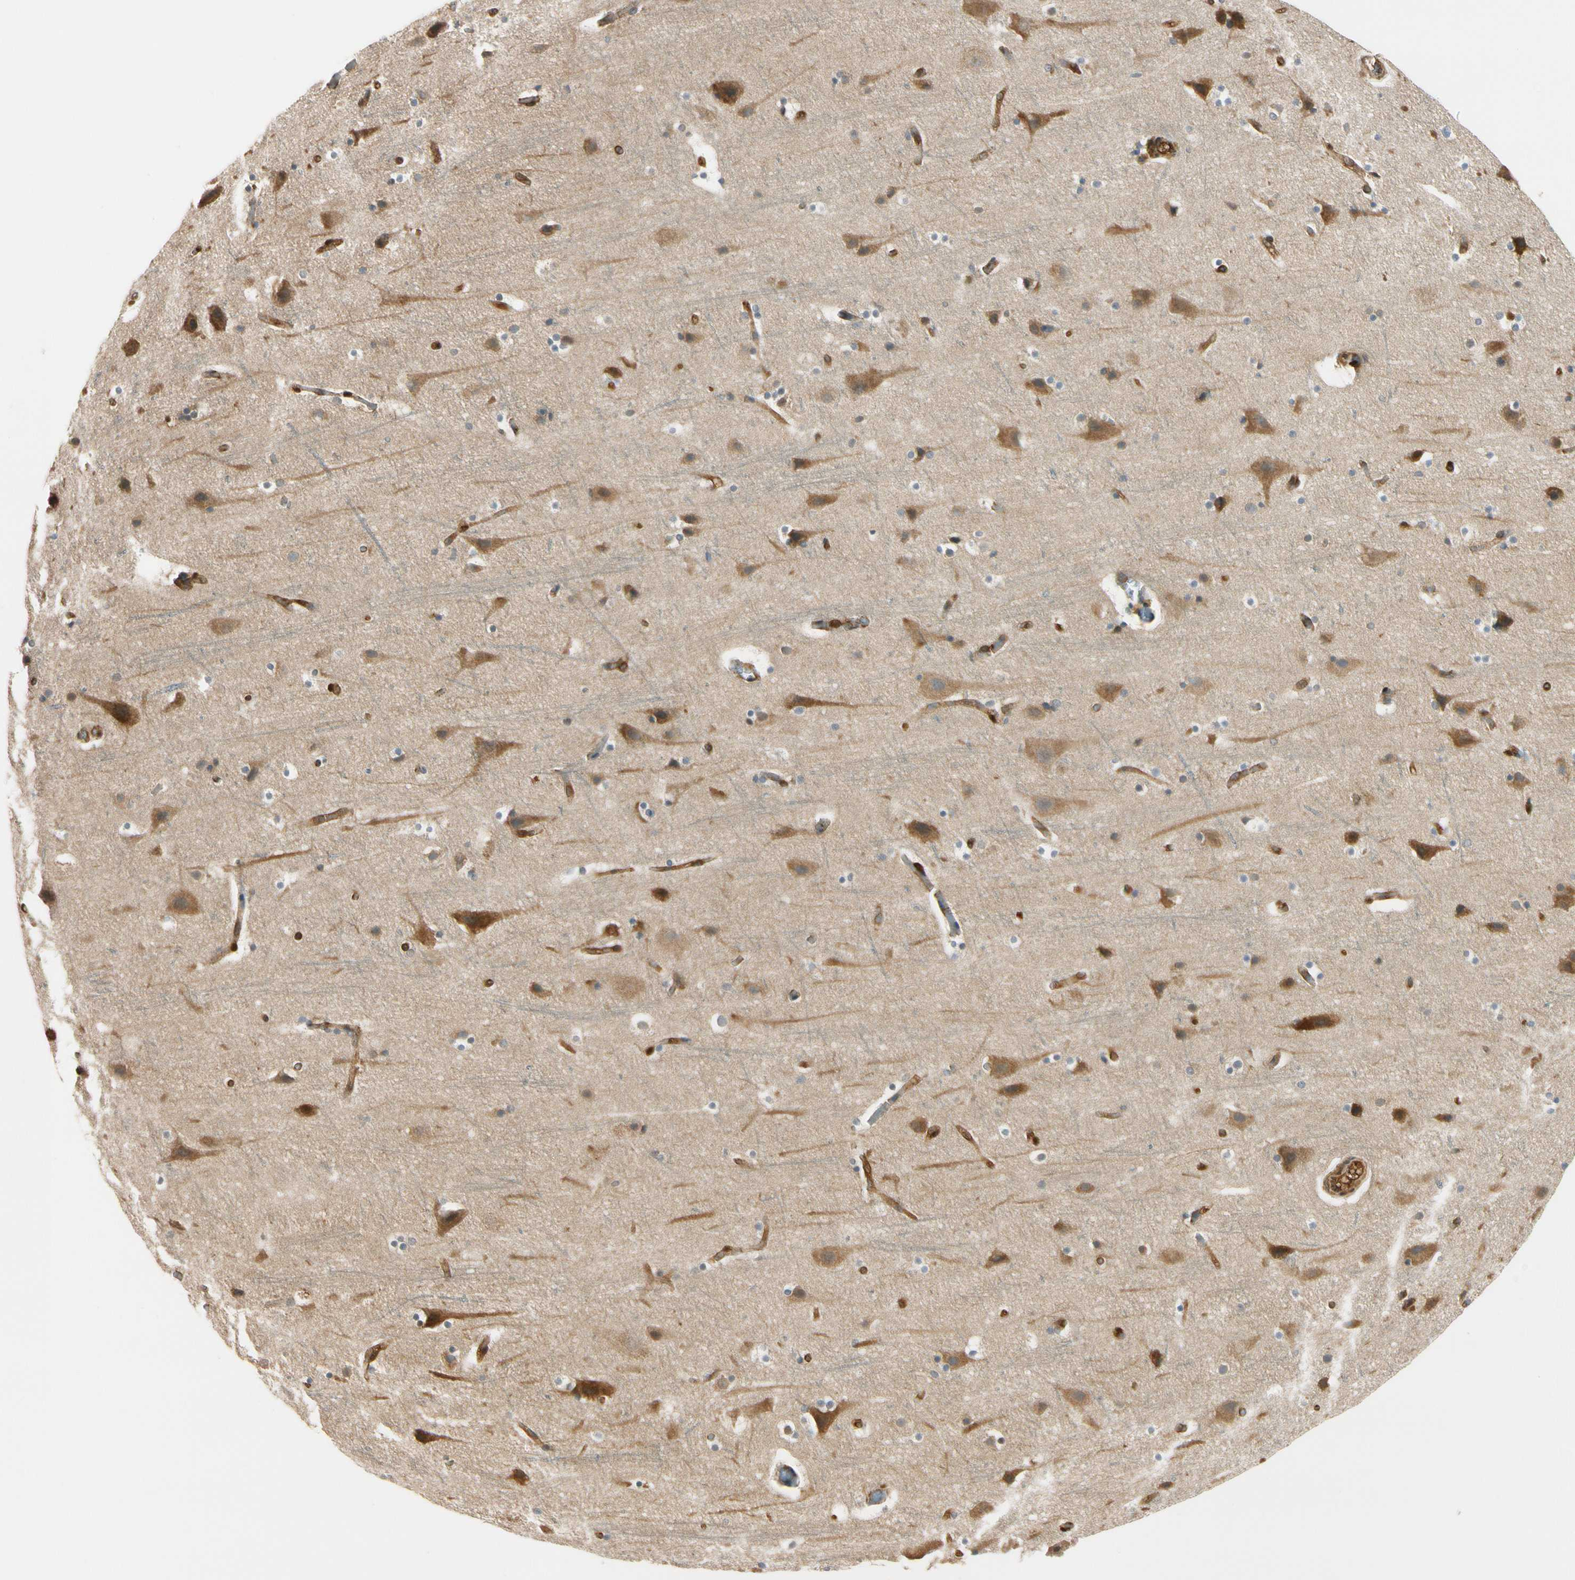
{"staining": {"intensity": "moderate", "quantity": ">75%", "location": "cytoplasmic/membranous"}, "tissue": "cerebral cortex", "cell_type": "Endothelial cells", "image_type": "normal", "snomed": [{"axis": "morphology", "description": "Normal tissue, NOS"}, {"axis": "topography", "description": "Cerebral cortex"}], "caption": "Endothelial cells exhibit medium levels of moderate cytoplasmic/membranous expression in about >75% of cells in unremarkable cerebral cortex.", "gene": "RASGRF1", "patient": {"sex": "male", "age": 45}}